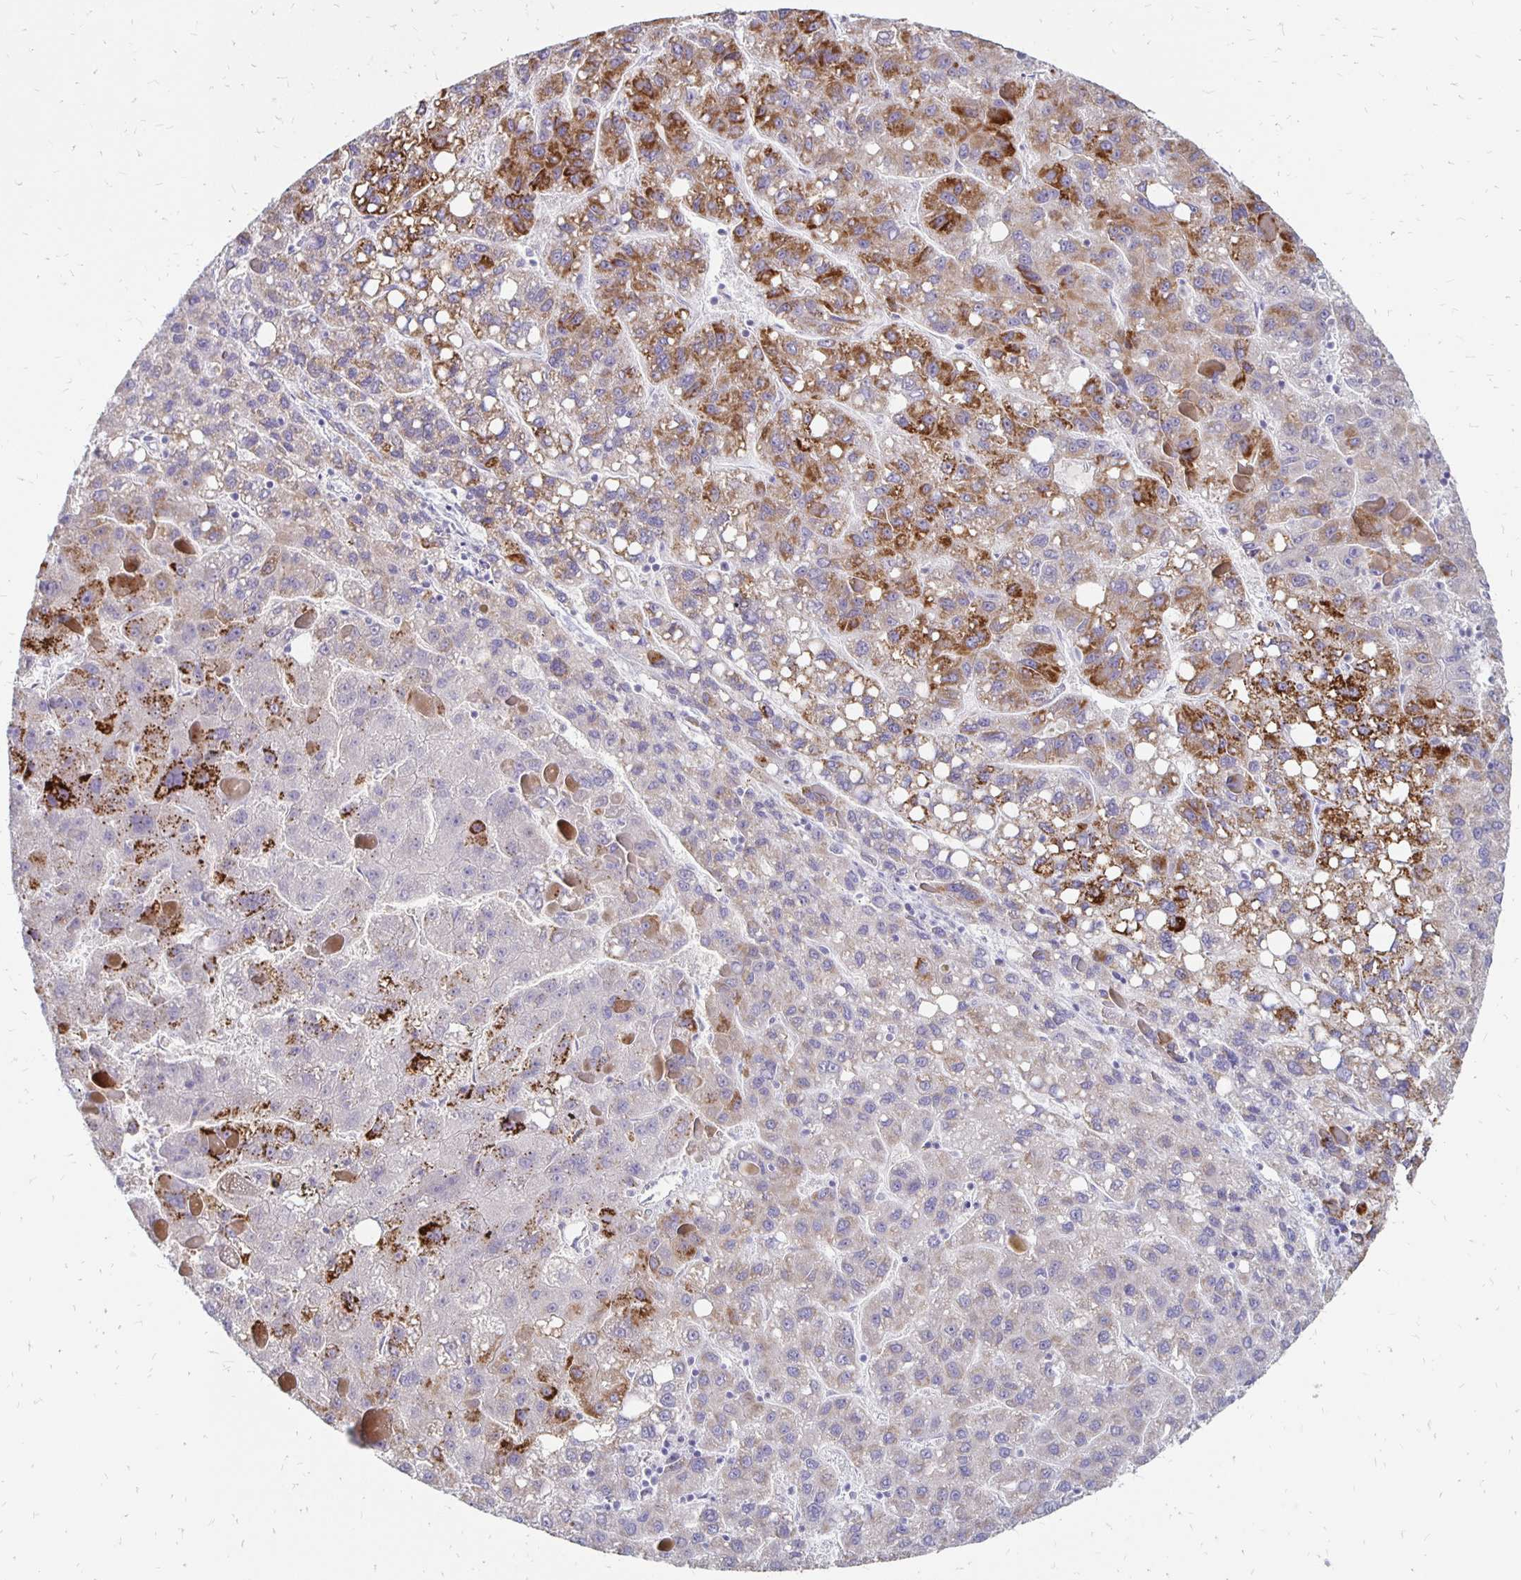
{"staining": {"intensity": "strong", "quantity": "<25%", "location": "cytoplasmic/membranous"}, "tissue": "liver cancer", "cell_type": "Tumor cells", "image_type": "cancer", "snomed": [{"axis": "morphology", "description": "Carcinoma, Hepatocellular, NOS"}, {"axis": "topography", "description": "Liver"}], "caption": "Immunohistochemical staining of liver hepatocellular carcinoma demonstrates medium levels of strong cytoplasmic/membranous protein staining in approximately <25% of tumor cells.", "gene": "ATOSB", "patient": {"sex": "female", "age": 82}}